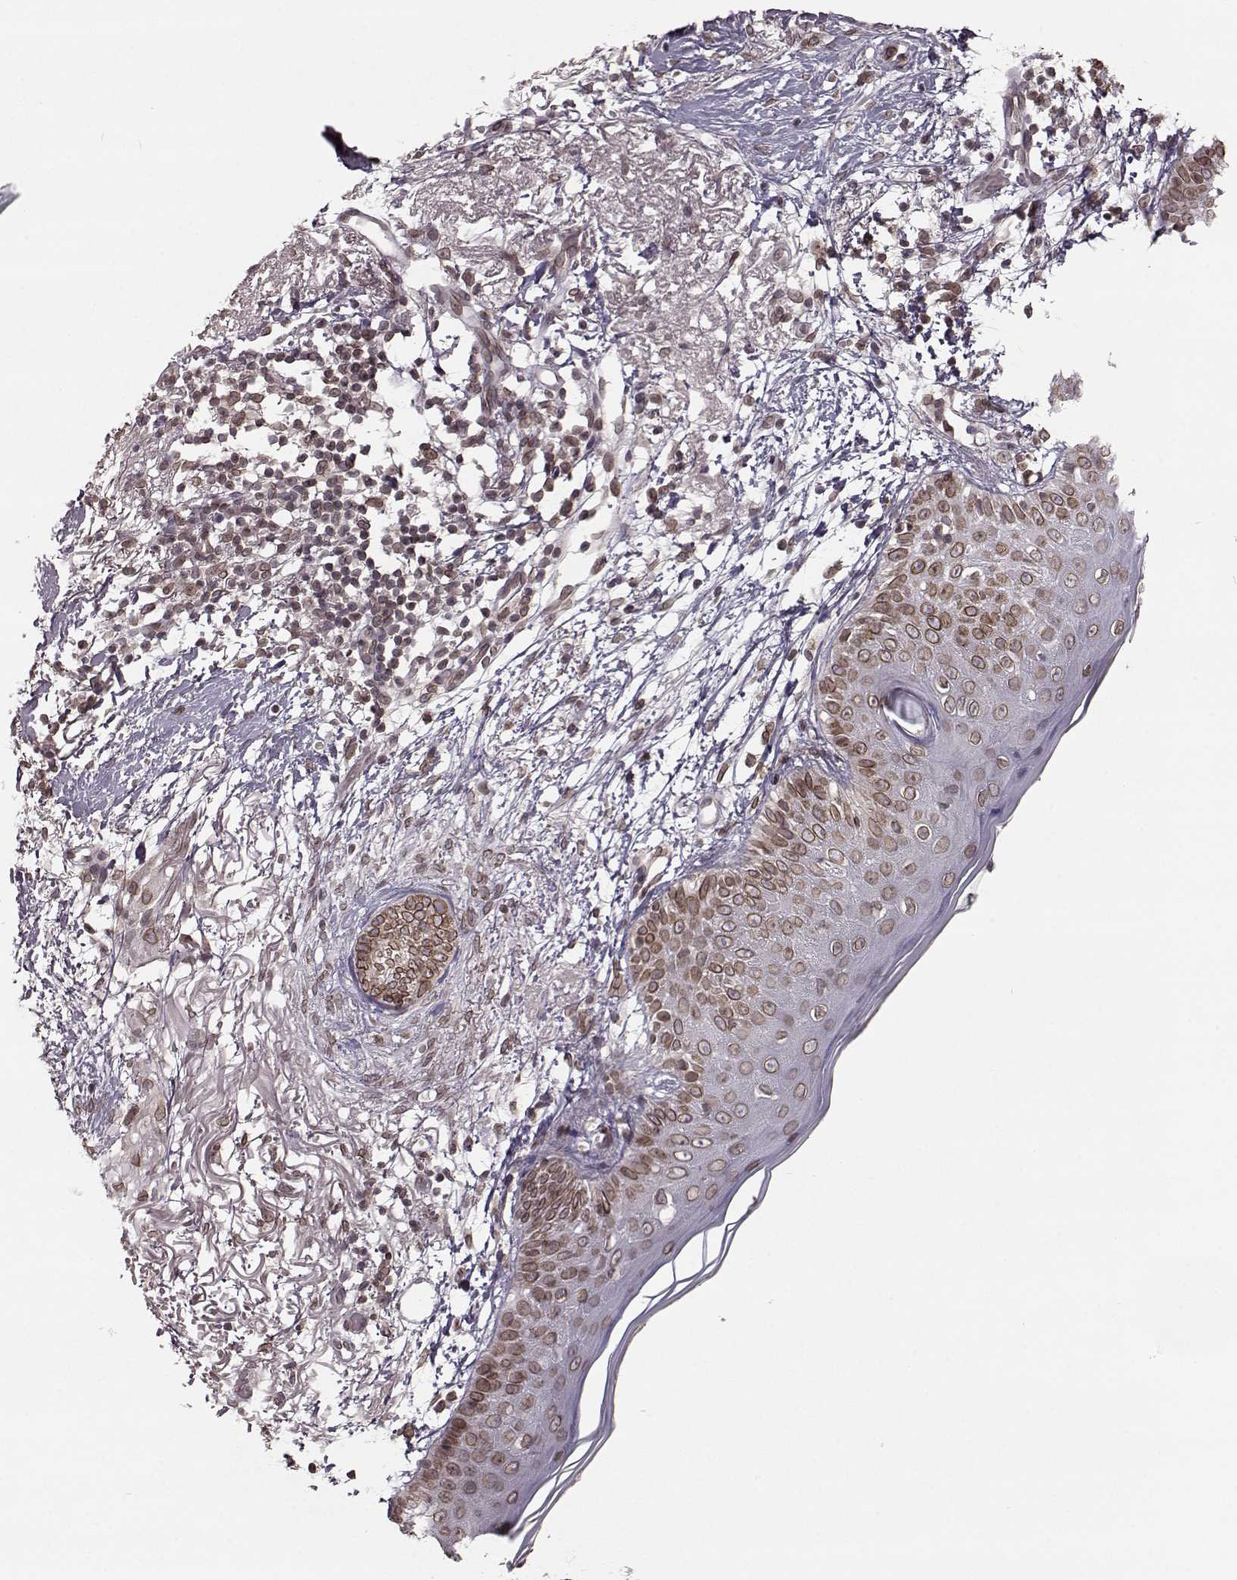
{"staining": {"intensity": "moderate", "quantity": ">75%", "location": "cytoplasmic/membranous,nuclear"}, "tissue": "skin cancer", "cell_type": "Tumor cells", "image_type": "cancer", "snomed": [{"axis": "morphology", "description": "Normal tissue, NOS"}, {"axis": "morphology", "description": "Basal cell carcinoma"}, {"axis": "topography", "description": "Skin"}], "caption": "Protein analysis of basal cell carcinoma (skin) tissue shows moderate cytoplasmic/membranous and nuclear expression in about >75% of tumor cells.", "gene": "DCAF12", "patient": {"sex": "male", "age": 84}}